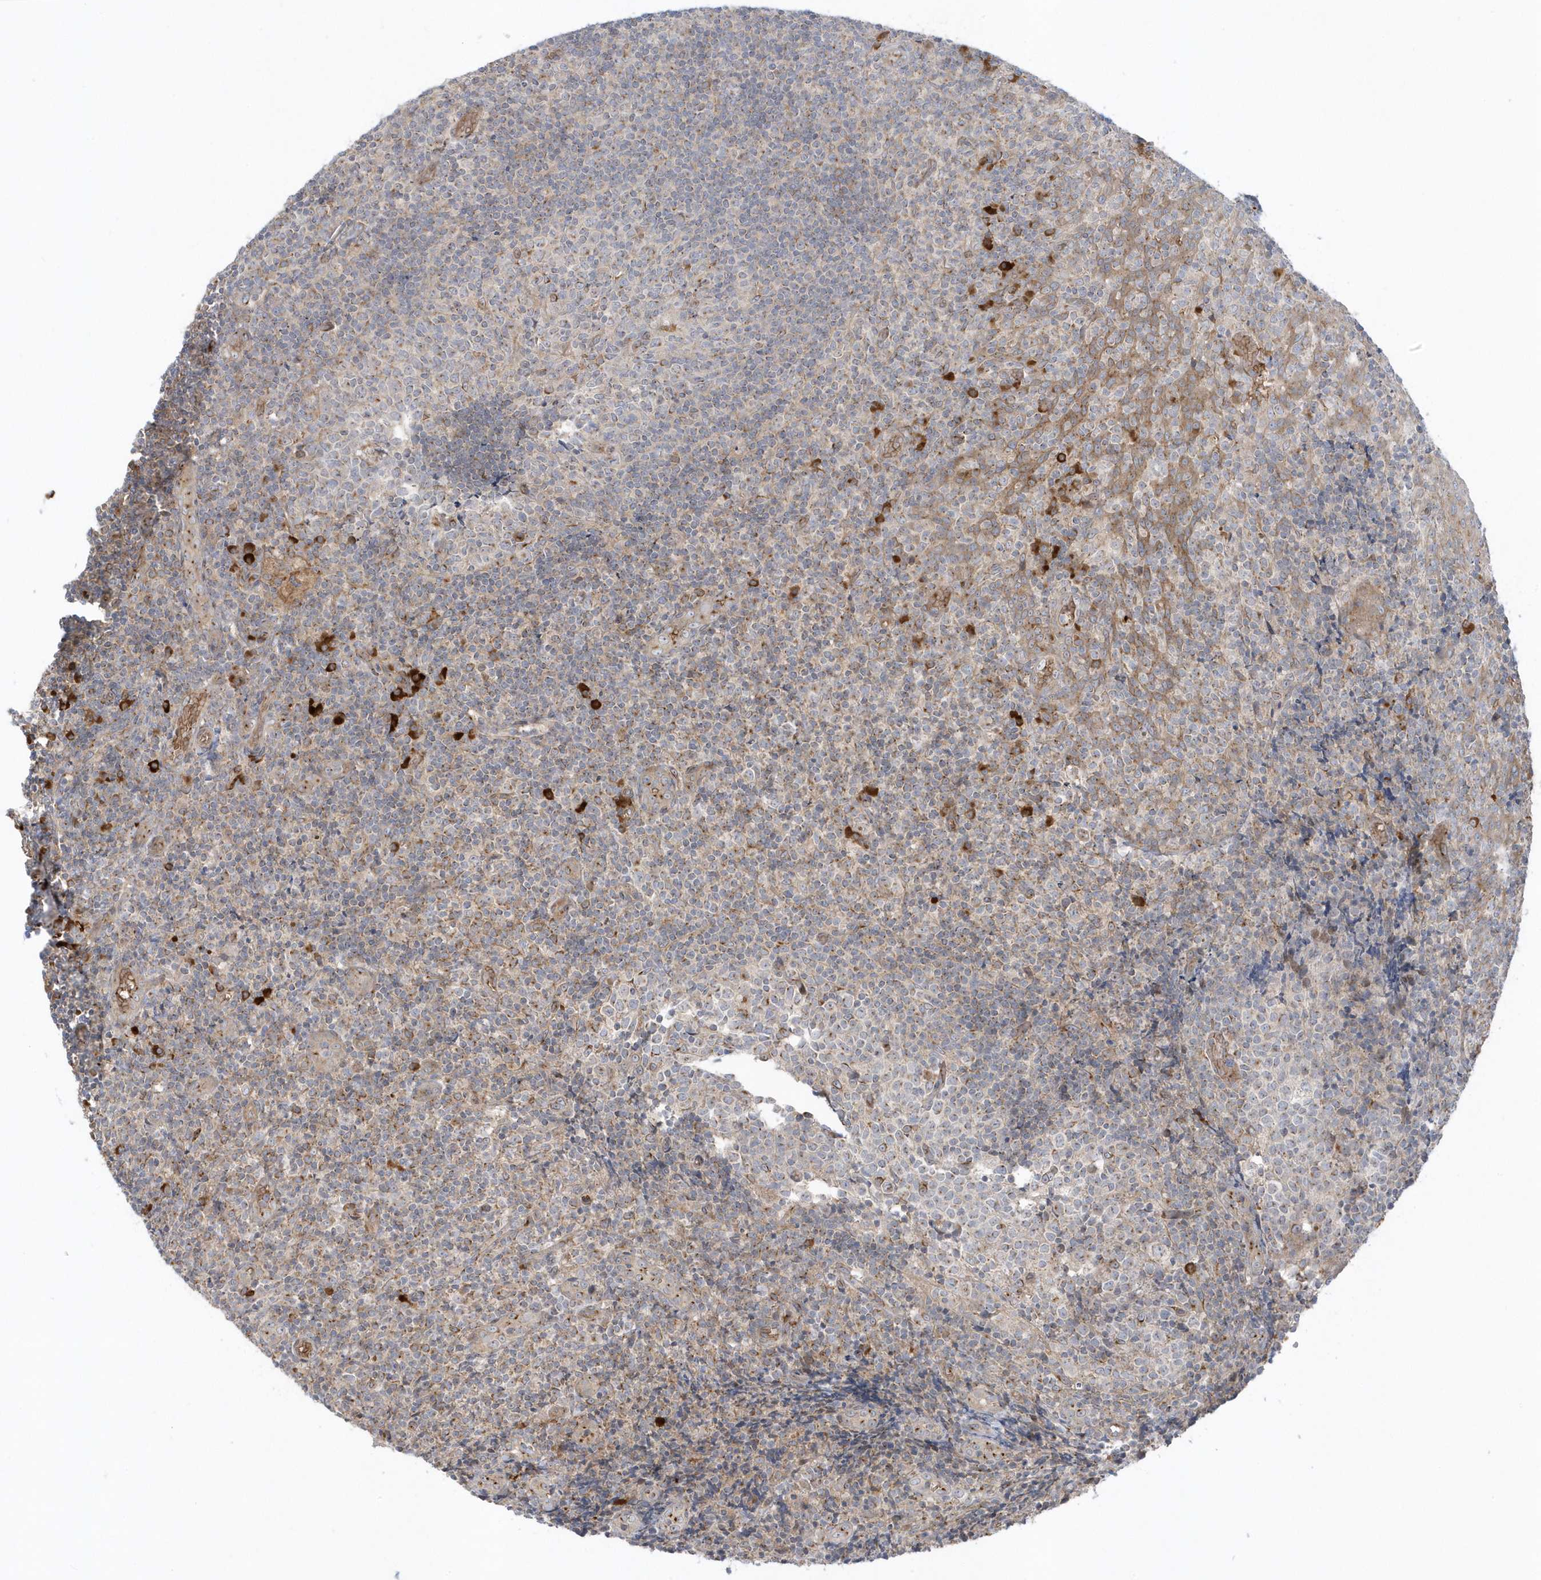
{"staining": {"intensity": "moderate", "quantity": "<25%", "location": "cytoplasmic/membranous"}, "tissue": "tonsil", "cell_type": "Germinal center cells", "image_type": "normal", "snomed": [{"axis": "morphology", "description": "Normal tissue, NOS"}, {"axis": "topography", "description": "Tonsil"}], "caption": "About <25% of germinal center cells in unremarkable tonsil show moderate cytoplasmic/membranous protein expression as visualized by brown immunohistochemical staining.", "gene": "RPP40", "patient": {"sex": "female", "age": 19}}